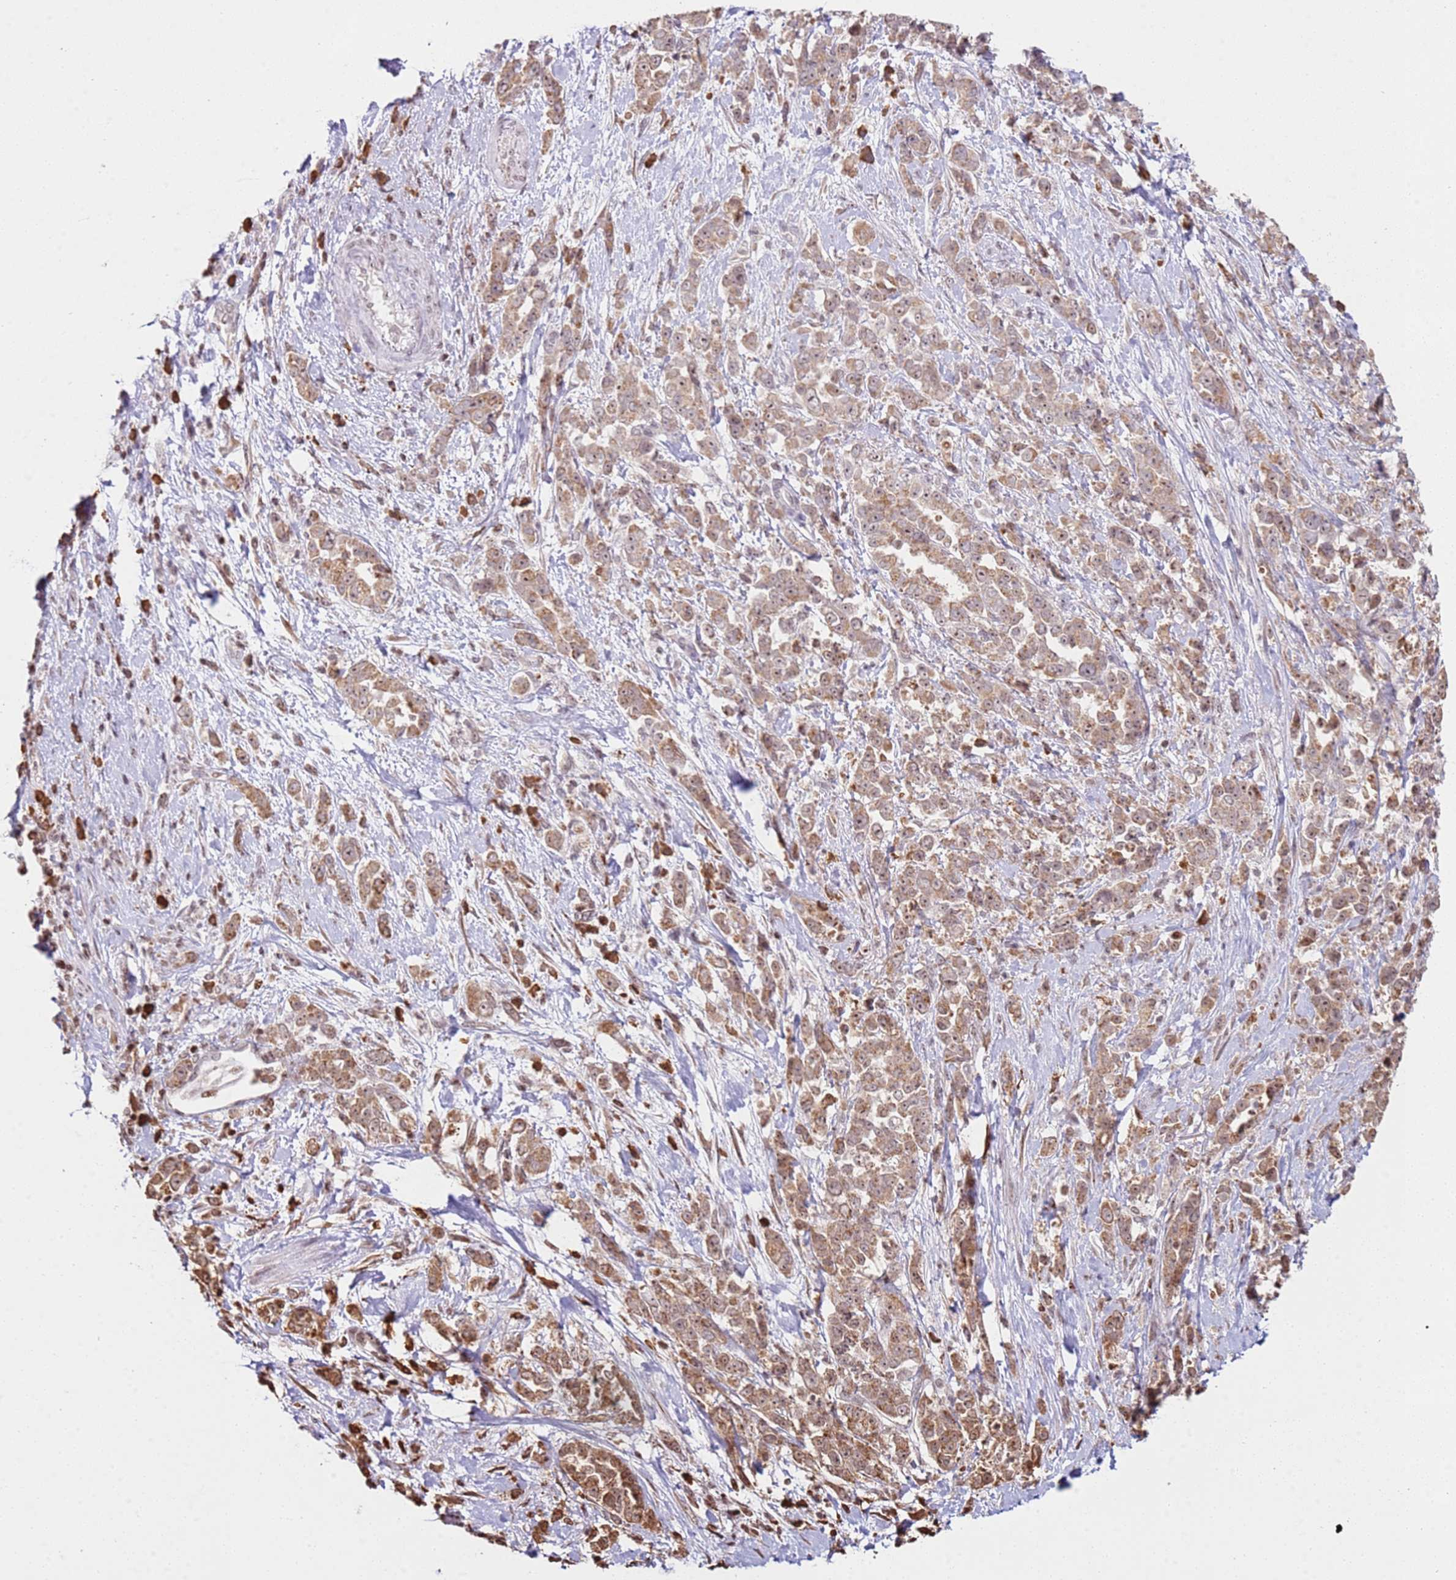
{"staining": {"intensity": "moderate", "quantity": ">75%", "location": "cytoplasmic/membranous"}, "tissue": "pancreatic cancer", "cell_type": "Tumor cells", "image_type": "cancer", "snomed": [{"axis": "morphology", "description": "Normal tissue, NOS"}, {"axis": "morphology", "description": "Adenocarcinoma, NOS"}, {"axis": "topography", "description": "Pancreas"}], "caption": "IHC of human pancreatic cancer displays medium levels of moderate cytoplasmic/membranous expression in about >75% of tumor cells.", "gene": "SCAF1", "patient": {"sex": "female", "age": 64}}